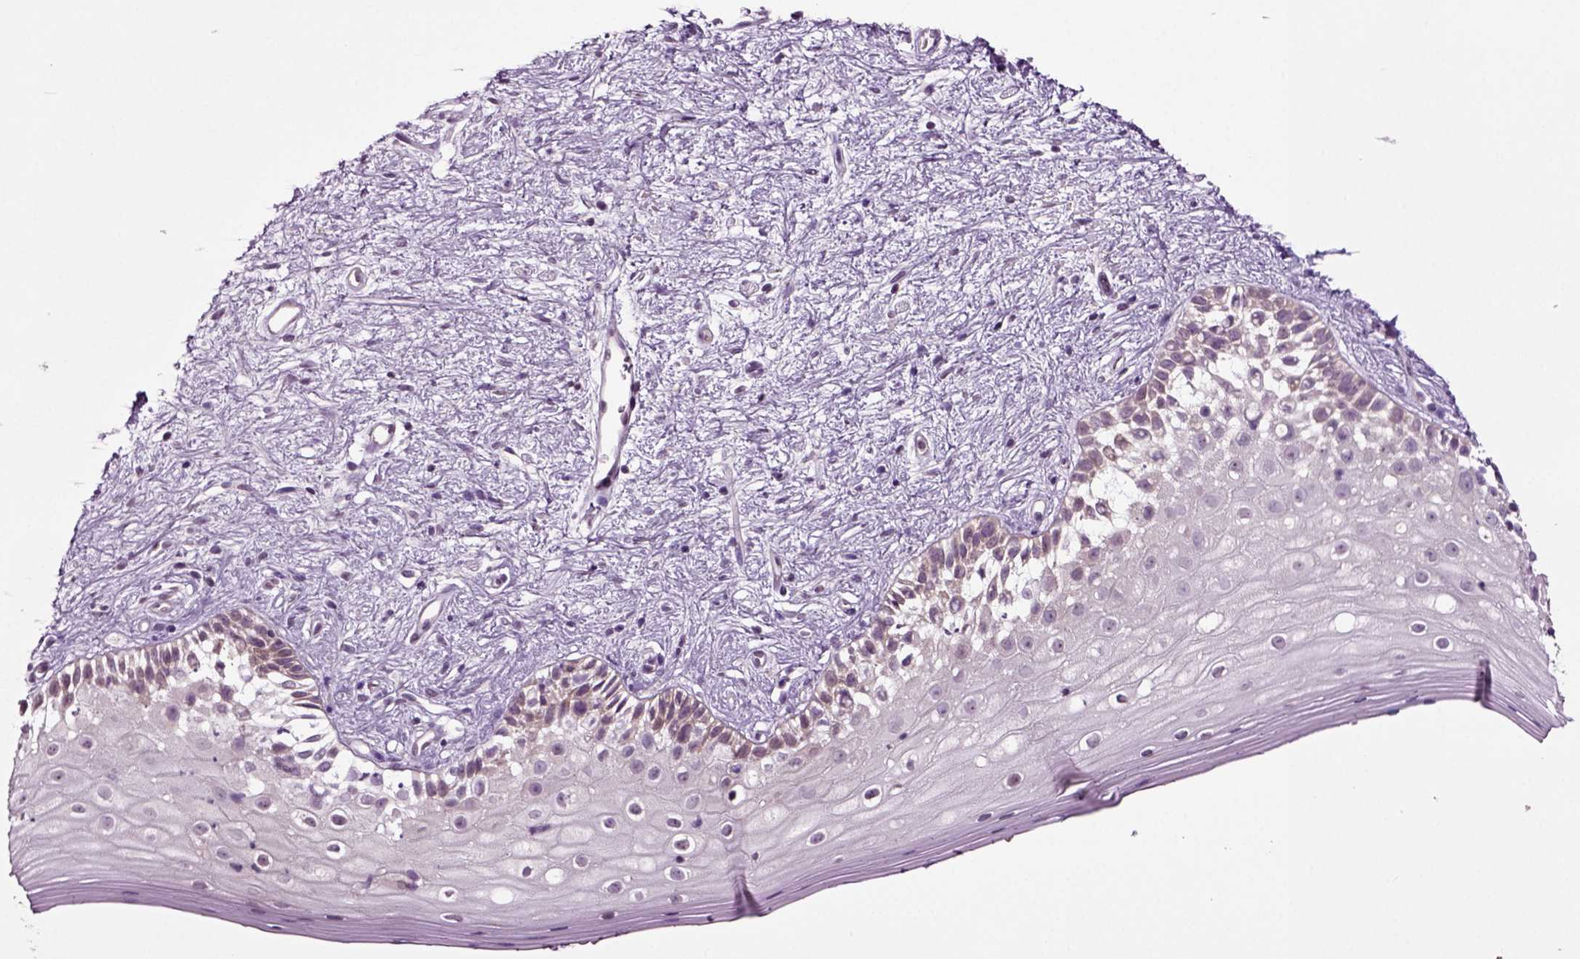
{"staining": {"intensity": "negative", "quantity": "none", "location": "none"}, "tissue": "vagina", "cell_type": "Squamous epithelial cells", "image_type": "normal", "snomed": [{"axis": "morphology", "description": "Normal tissue, NOS"}, {"axis": "topography", "description": "Vagina"}], "caption": "Immunohistochemistry (IHC) photomicrograph of benign vagina: vagina stained with DAB displays no significant protein positivity in squamous epithelial cells. (Stains: DAB IHC with hematoxylin counter stain, Microscopy: brightfield microscopy at high magnification).", "gene": "PLCH2", "patient": {"sex": "female", "age": 47}}